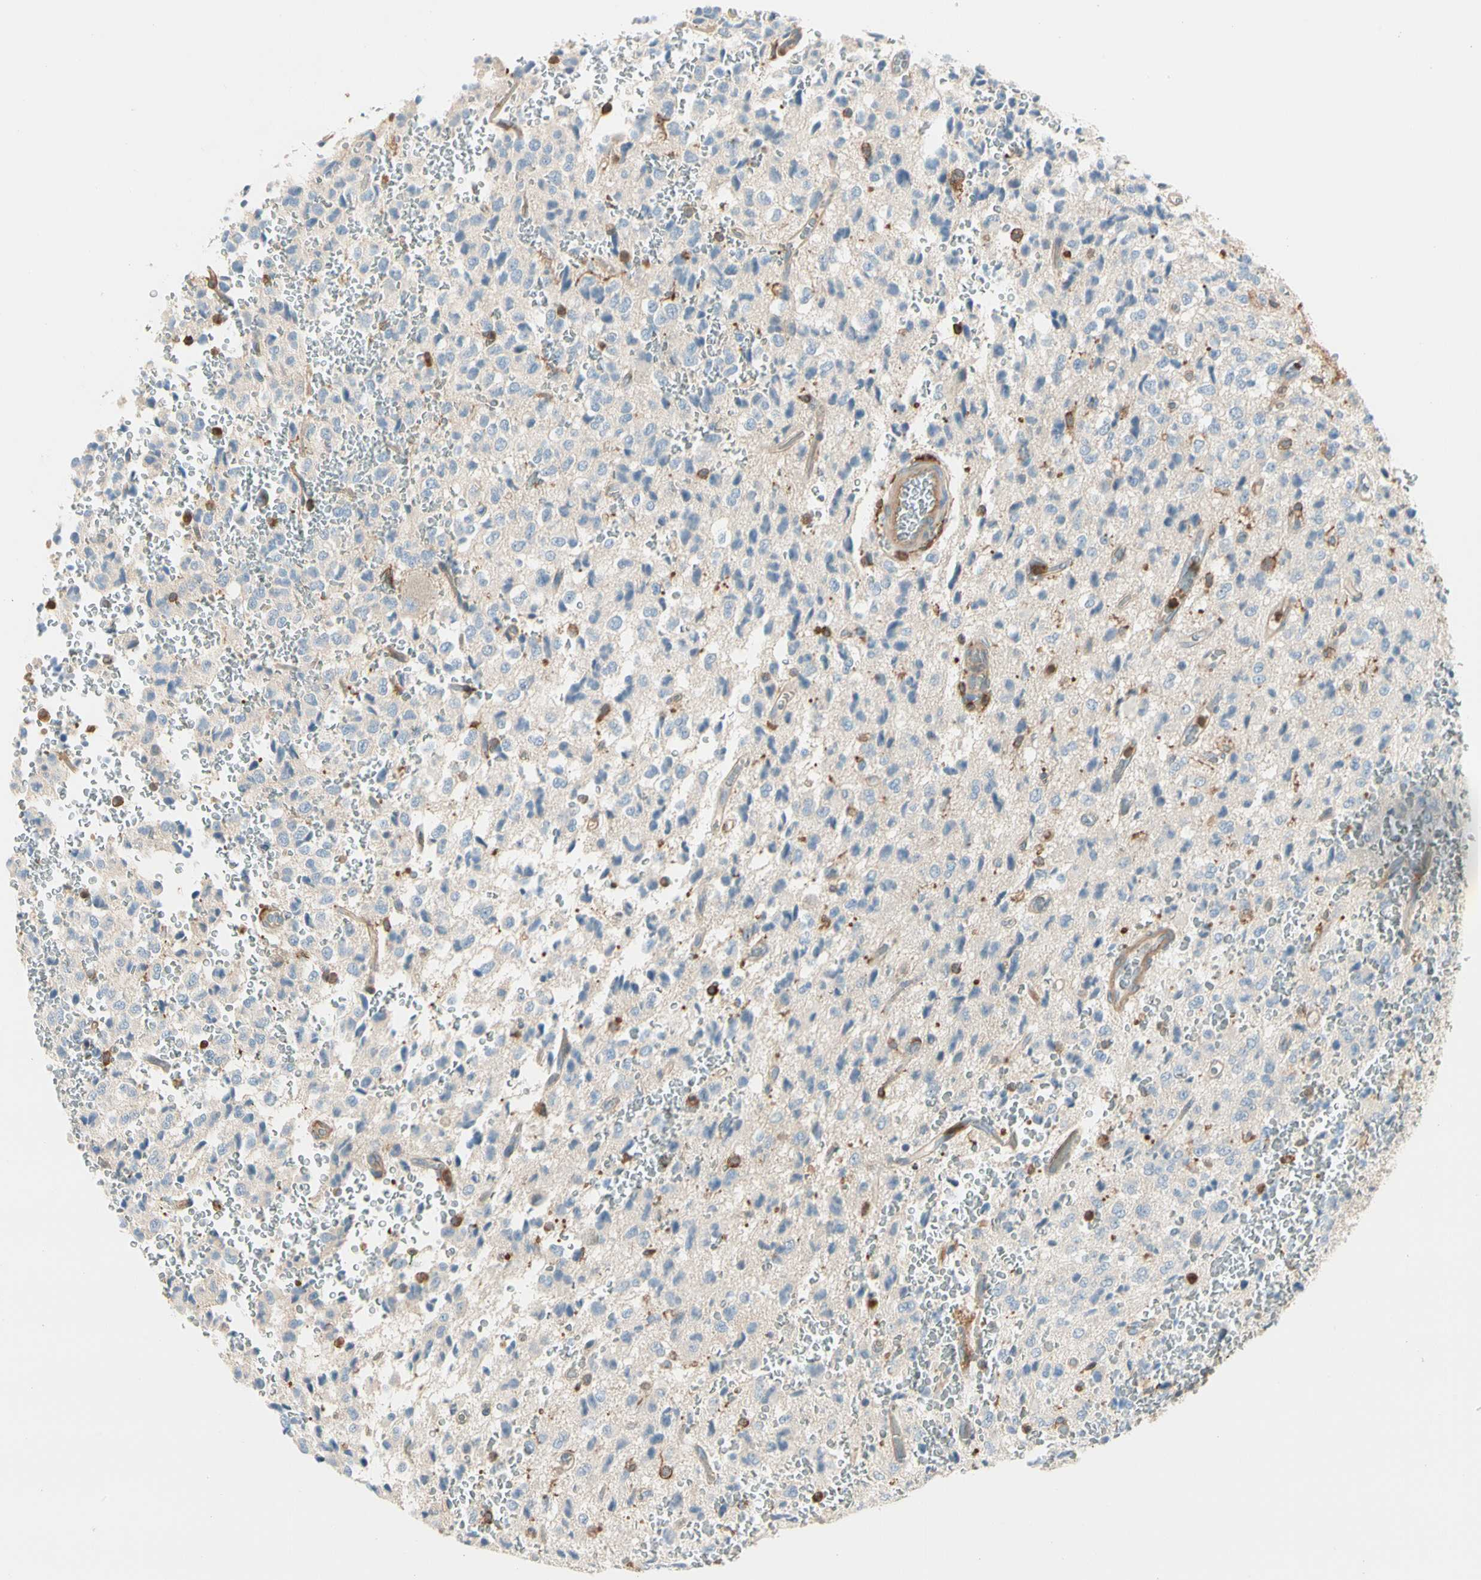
{"staining": {"intensity": "moderate", "quantity": "<25%", "location": "cytoplasmic/membranous"}, "tissue": "glioma", "cell_type": "Tumor cells", "image_type": "cancer", "snomed": [{"axis": "morphology", "description": "Glioma, malignant, High grade"}, {"axis": "topography", "description": "pancreas cauda"}], "caption": "High-magnification brightfield microscopy of malignant high-grade glioma stained with DAB (3,3'-diaminobenzidine) (brown) and counterstained with hematoxylin (blue). tumor cells exhibit moderate cytoplasmic/membranous expression is appreciated in approximately<25% of cells. (DAB IHC with brightfield microscopy, high magnification).", "gene": "CAPZA2", "patient": {"sex": "male", "age": 60}}